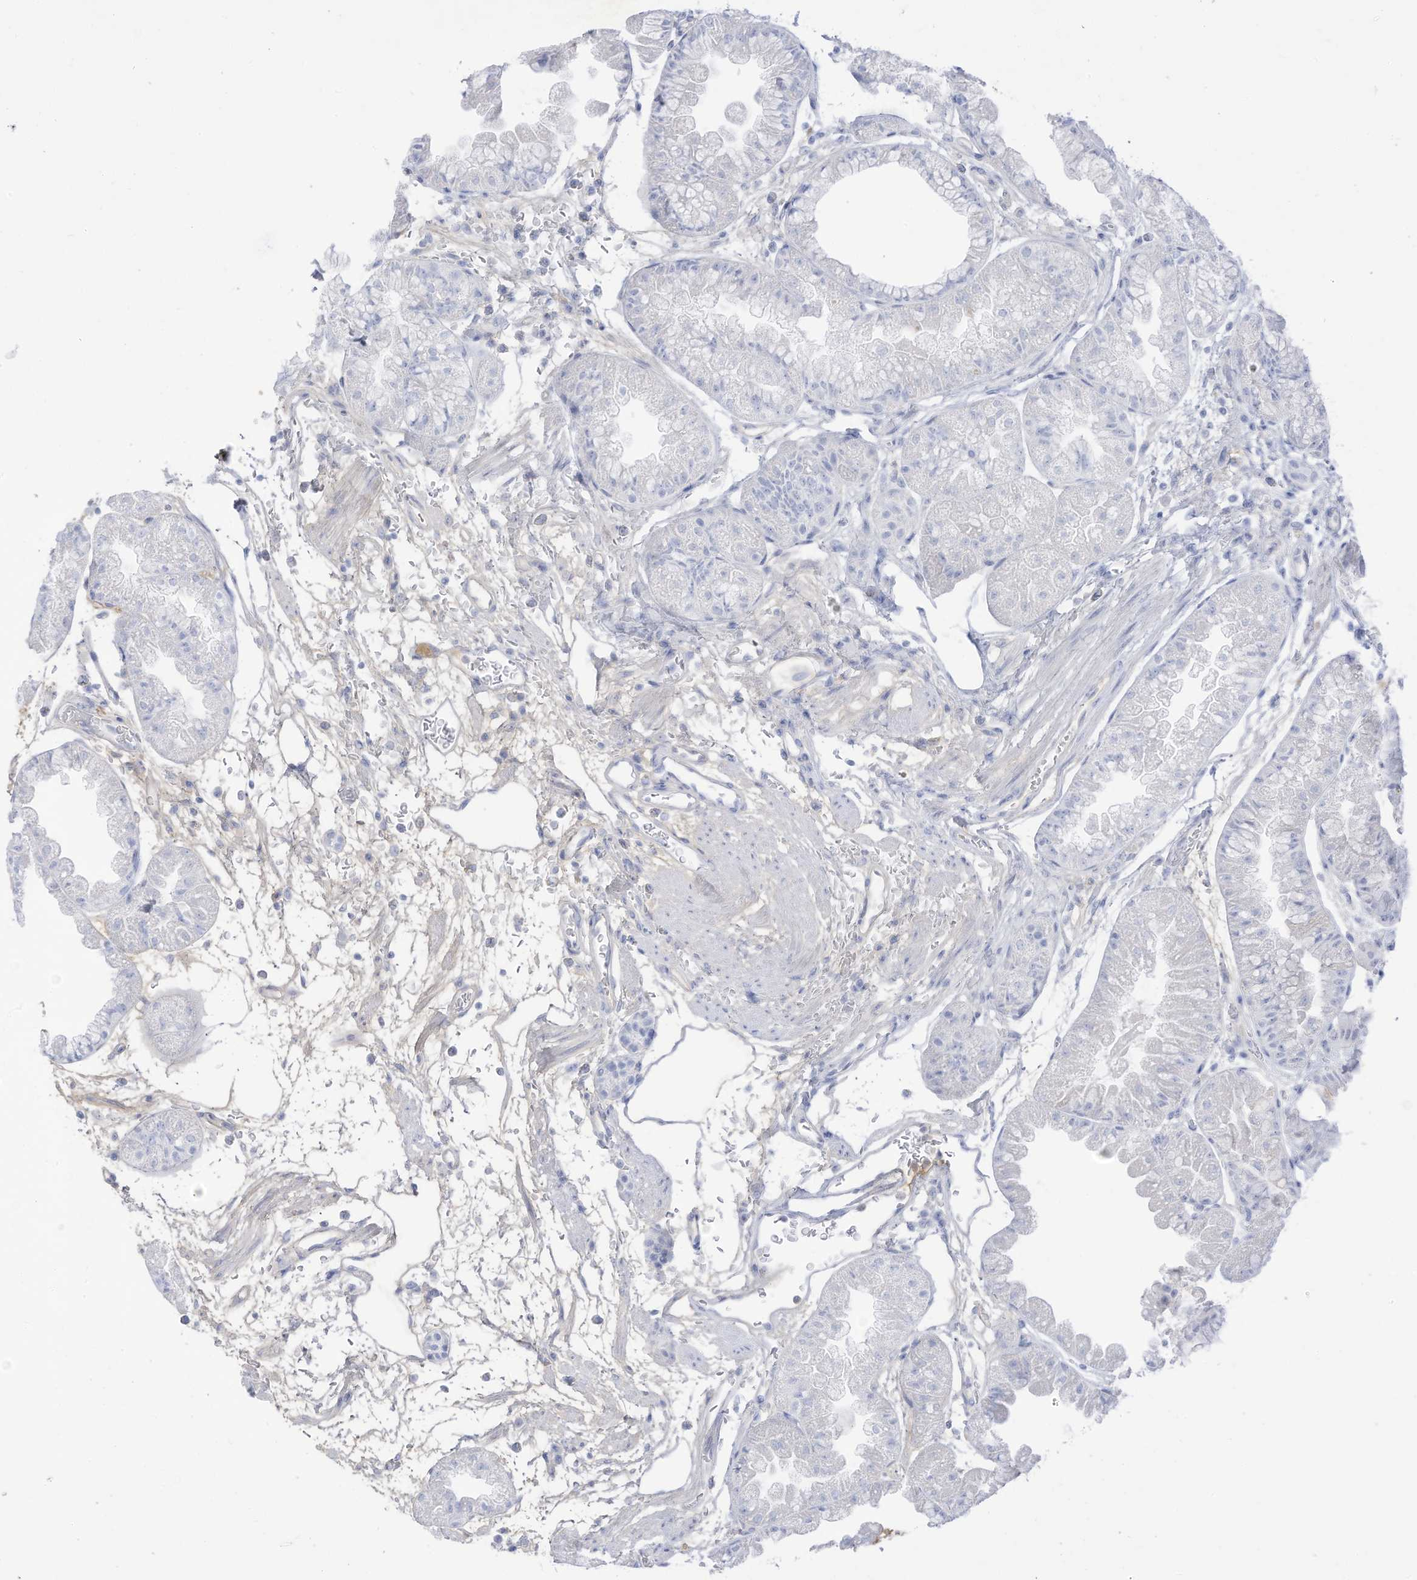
{"staining": {"intensity": "negative", "quantity": "none", "location": "none"}, "tissue": "stomach", "cell_type": "Glandular cells", "image_type": "normal", "snomed": [{"axis": "morphology", "description": "Normal tissue, NOS"}, {"axis": "topography", "description": "Stomach, upper"}], "caption": "IHC photomicrograph of benign stomach: stomach stained with DAB (3,3'-diaminobenzidine) exhibits no significant protein positivity in glandular cells.", "gene": "HSD17B13", "patient": {"sex": "male", "age": 47}}